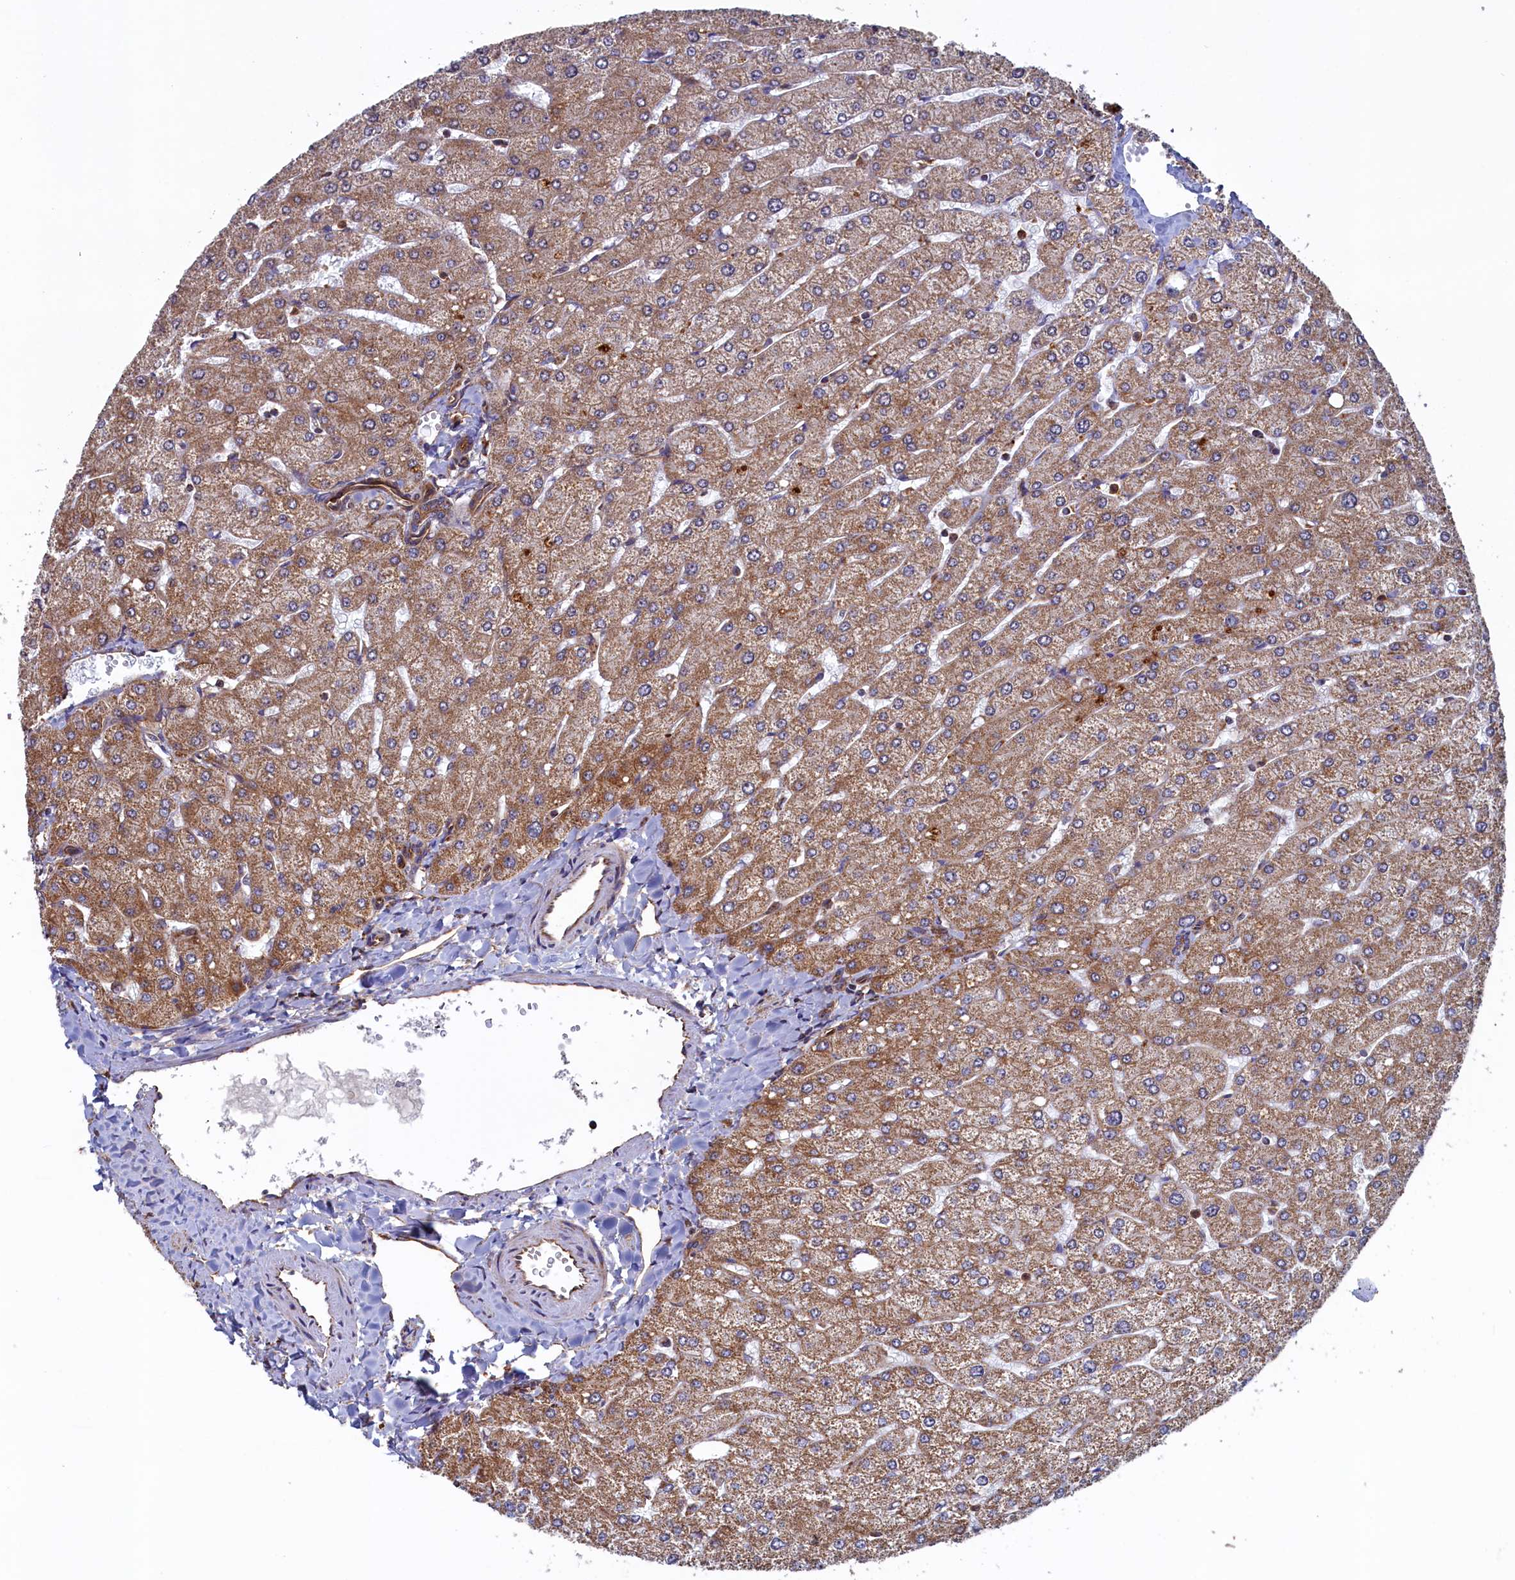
{"staining": {"intensity": "moderate", "quantity": ">75%", "location": "cytoplasmic/membranous"}, "tissue": "liver", "cell_type": "Cholangiocytes", "image_type": "normal", "snomed": [{"axis": "morphology", "description": "Normal tissue, NOS"}, {"axis": "topography", "description": "Liver"}], "caption": "Immunohistochemistry (IHC) of benign human liver exhibits medium levels of moderate cytoplasmic/membranous positivity in approximately >75% of cholangiocytes.", "gene": "UBE3B", "patient": {"sex": "male", "age": 55}}